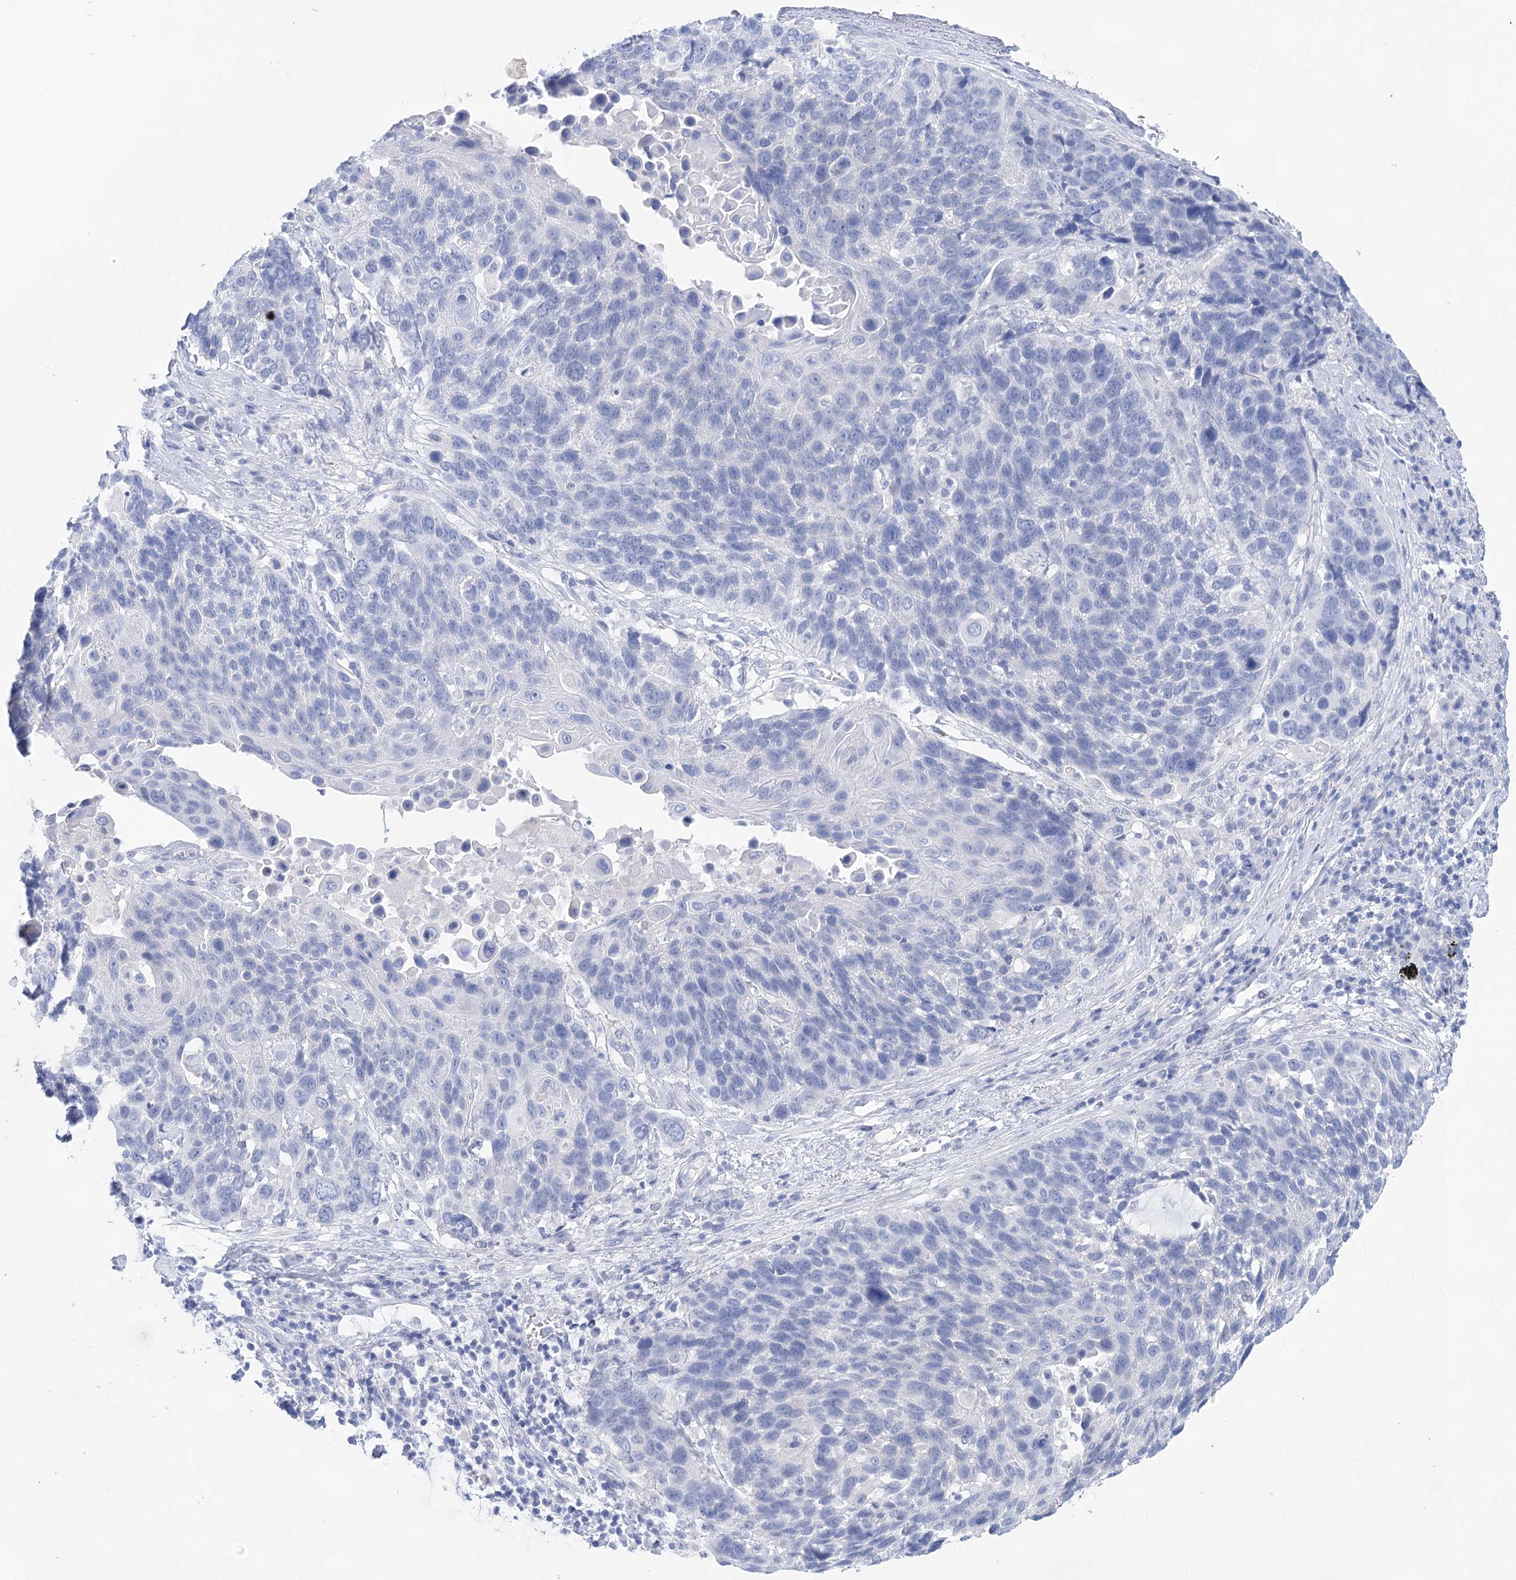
{"staining": {"intensity": "negative", "quantity": "none", "location": "none"}, "tissue": "lung cancer", "cell_type": "Tumor cells", "image_type": "cancer", "snomed": [{"axis": "morphology", "description": "Squamous cell carcinoma, NOS"}, {"axis": "topography", "description": "Lung"}], "caption": "Micrograph shows no significant protein staining in tumor cells of lung cancer (squamous cell carcinoma). Nuclei are stained in blue.", "gene": "LALBA", "patient": {"sex": "male", "age": 66}}